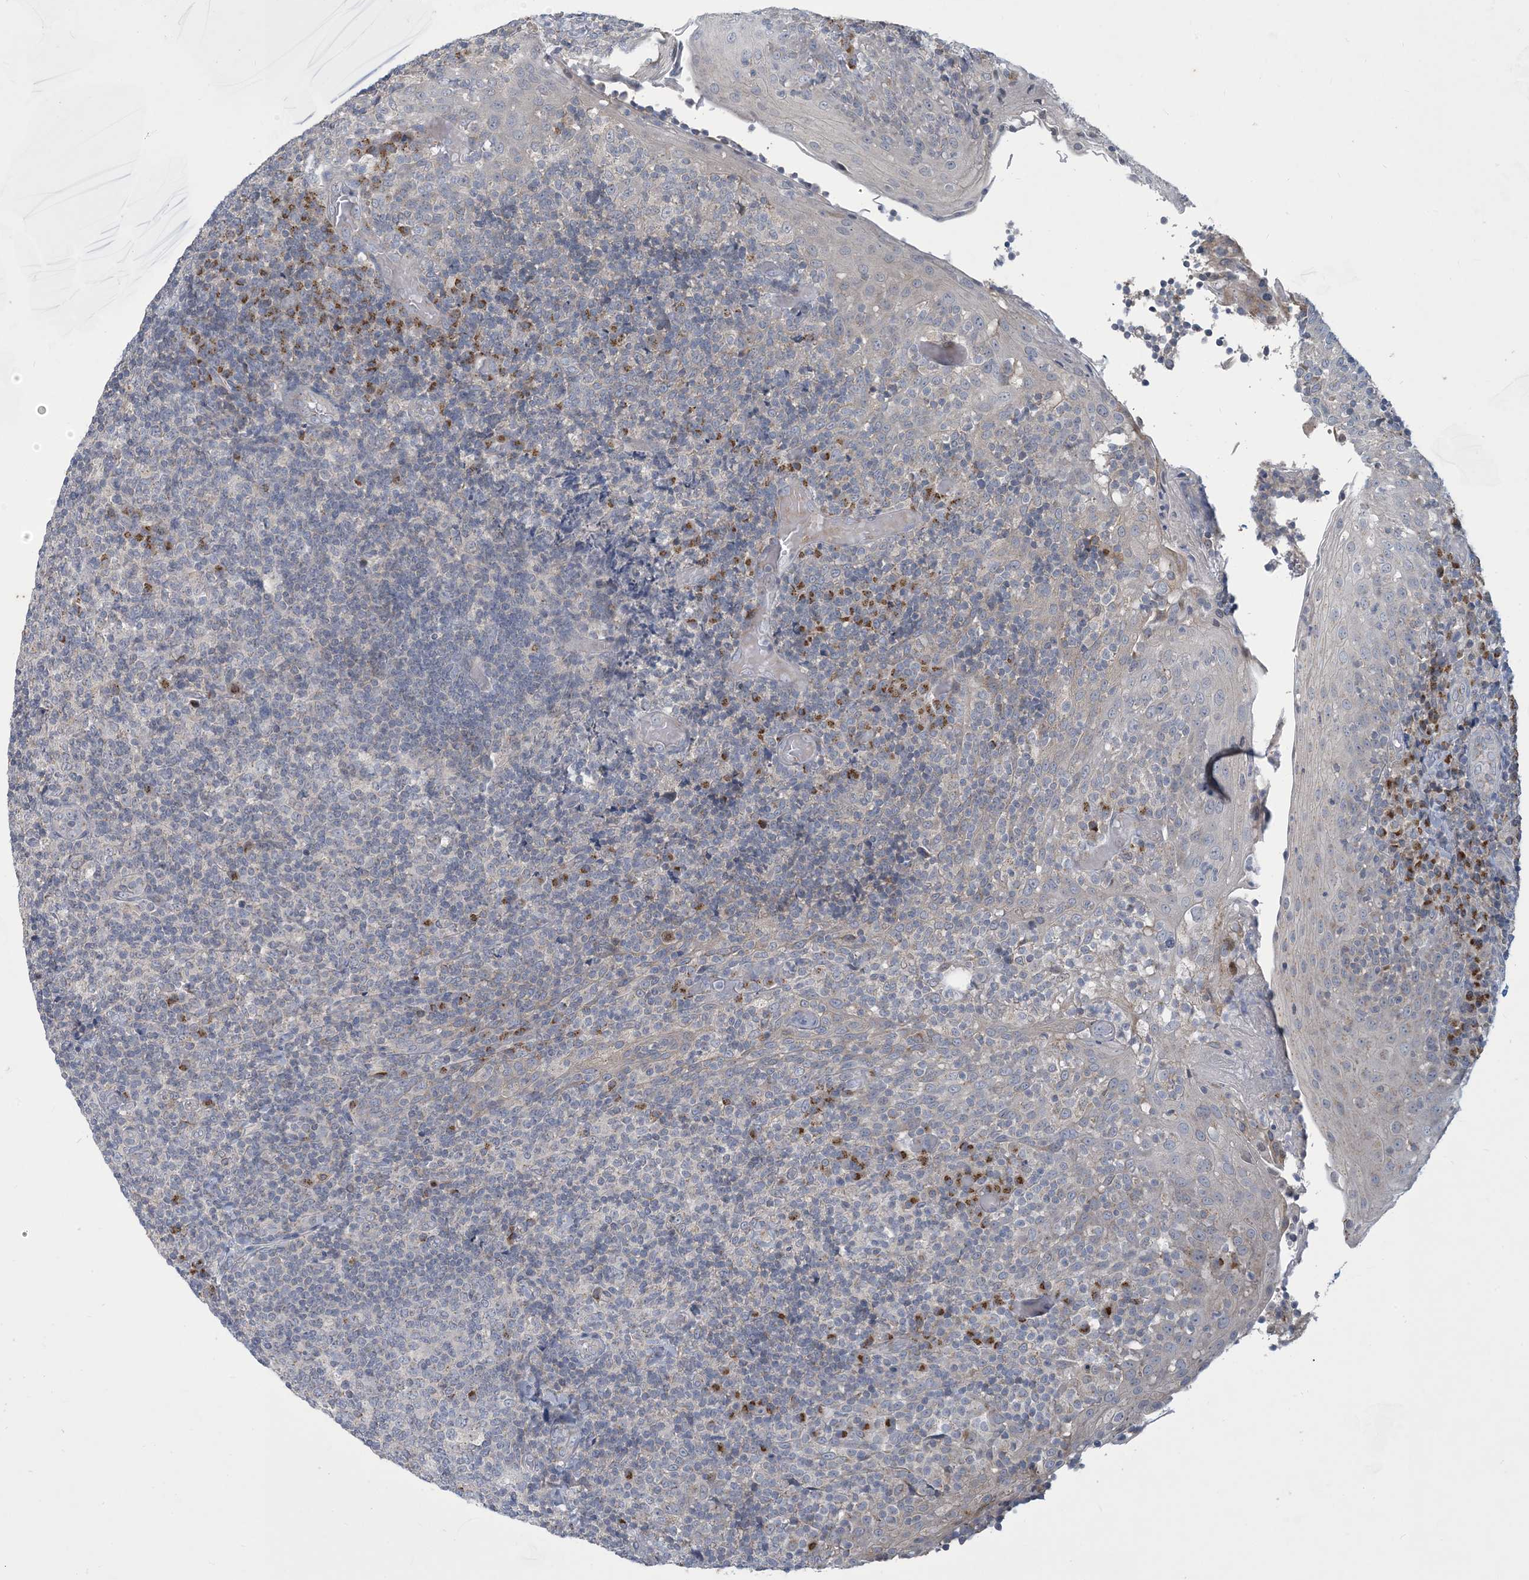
{"staining": {"intensity": "moderate", "quantity": "<25%", "location": "cytoplasmic/membranous"}, "tissue": "tonsil", "cell_type": "Germinal center cells", "image_type": "normal", "snomed": [{"axis": "morphology", "description": "Normal tissue, NOS"}, {"axis": "topography", "description": "Tonsil"}], "caption": "A histopathology image showing moderate cytoplasmic/membranous positivity in approximately <25% of germinal center cells in benign tonsil, as visualized by brown immunohistochemical staining.", "gene": "CCDC14", "patient": {"sex": "female", "age": 19}}